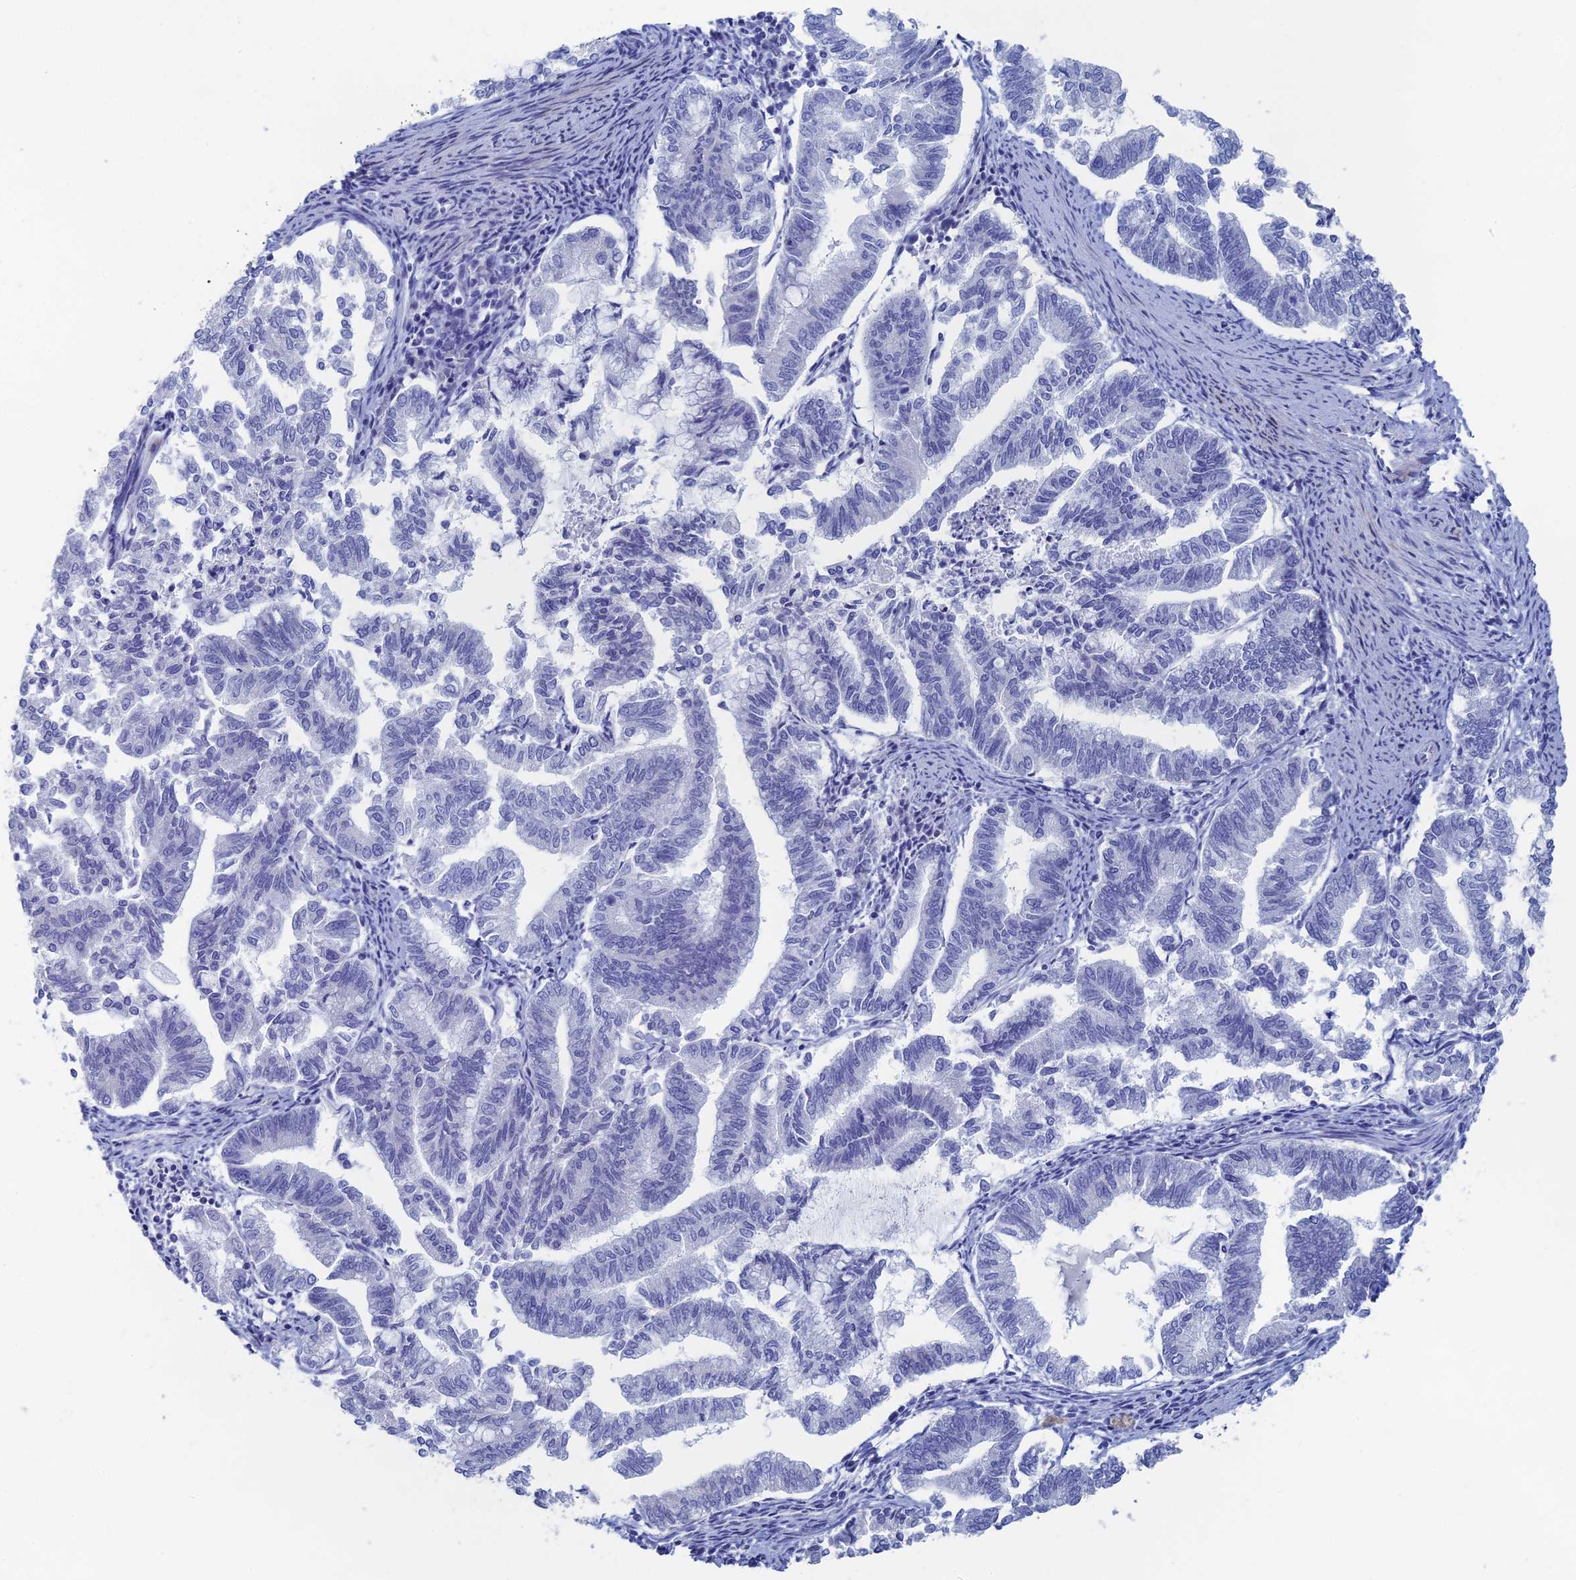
{"staining": {"intensity": "negative", "quantity": "none", "location": "none"}, "tissue": "endometrial cancer", "cell_type": "Tumor cells", "image_type": "cancer", "snomed": [{"axis": "morphology", "description": "Adenocarcinoma, NOS"}, {"axis": "topography", "description": "Endometrium"}], "caption": "Immunohistochemistry (IHC) of human endometrial cancer displays no expression in tumor cells. (Brightfield microscopy of DAB (3,3'-diaminobenzidine) immunohistochemistry (IHC) at high magnification).", "gene": "DRGX", "patient": {"sex": "female", "age": 79}}